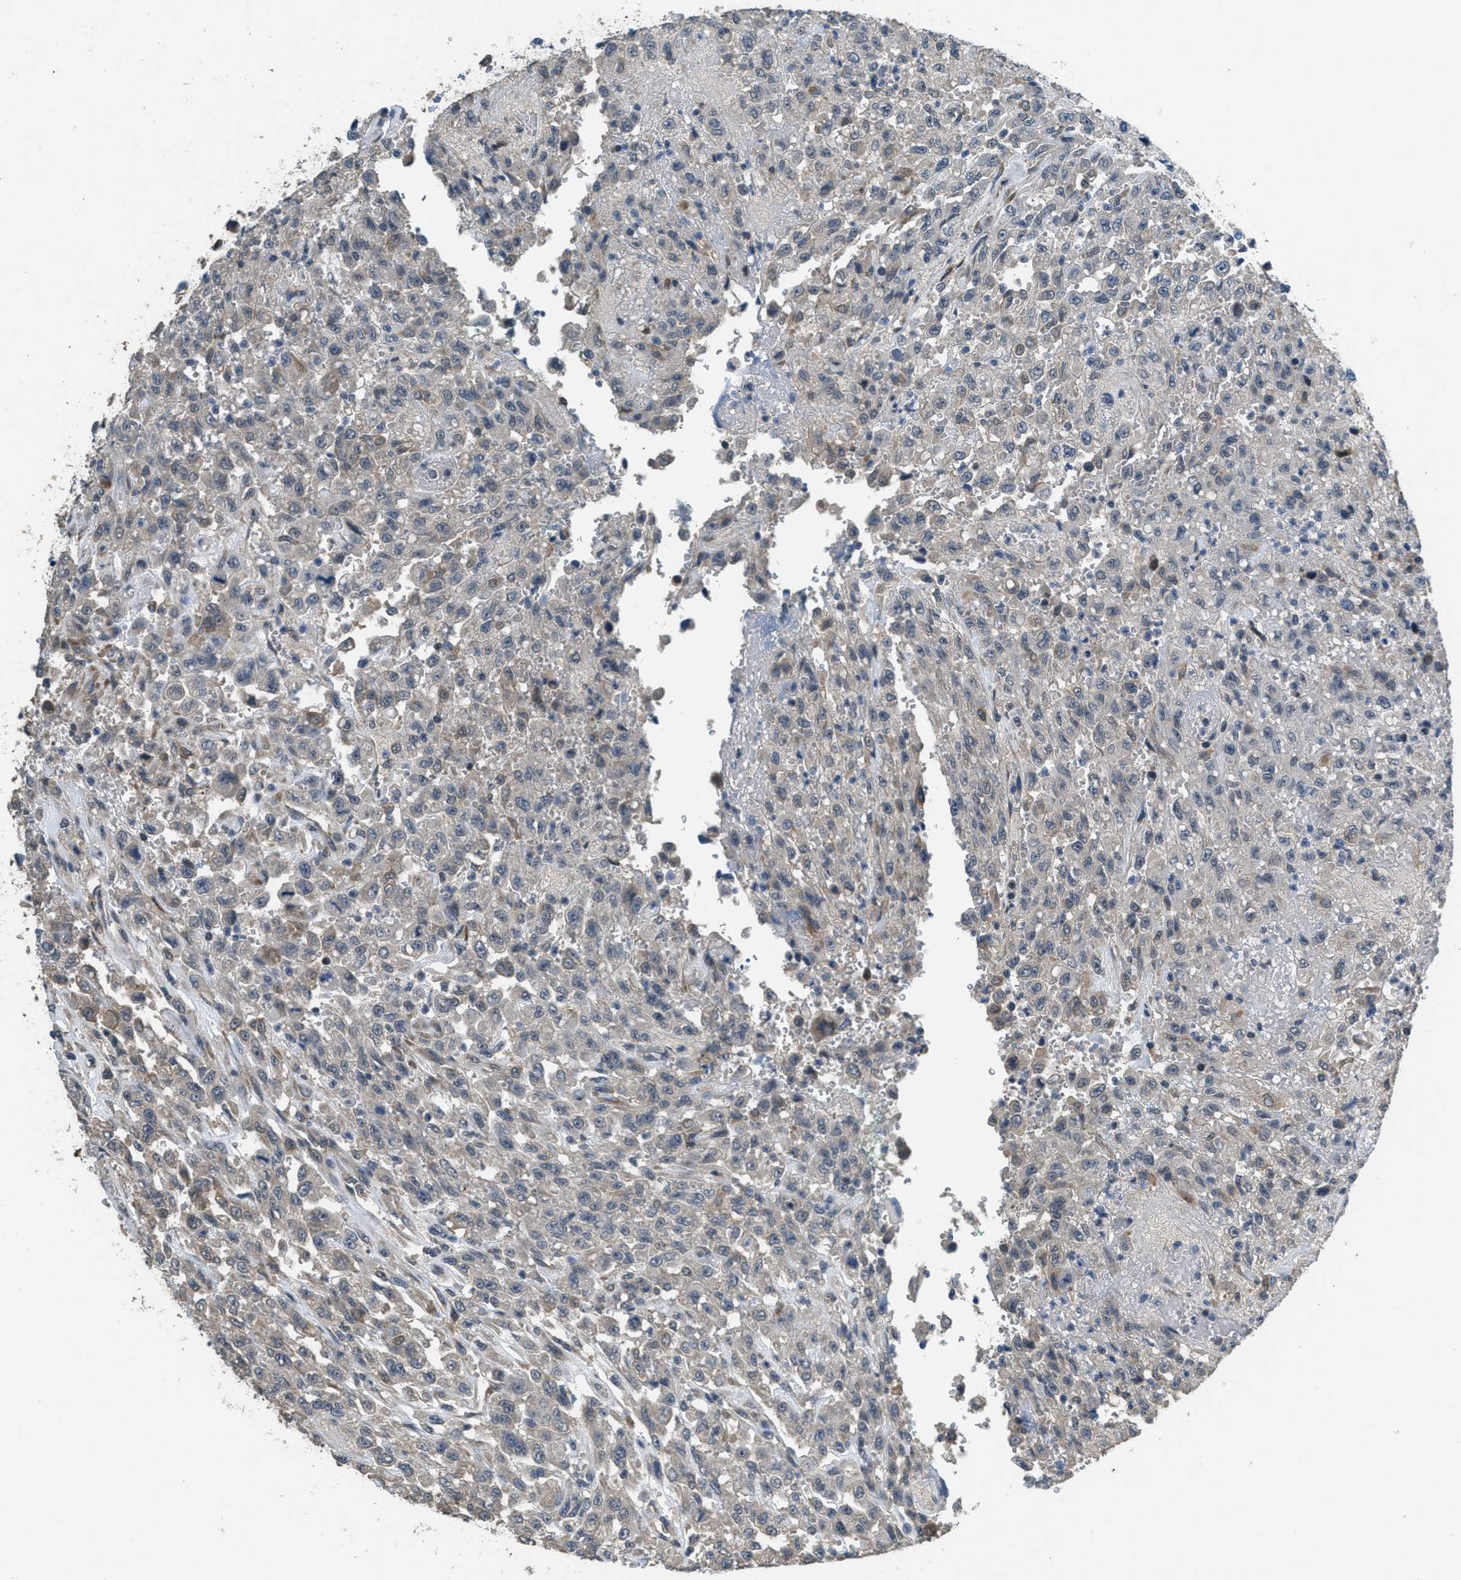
{"staining": {"intensity": "negative", "quantity": "none", "location": "none"}, "tissue": "urothelial cancer", "cell_type": "Tumor cells", "image_type": "cancer", "snomed": [{"axis": "morphology", "description": "Urothelial carcinoma, High grade"}, {"axis": "topography", "description": "Urinary bladder"}], "caption": "This is an immunohistochemistry image of human urothelial carcinoma (high-grade). There is no staining in tumor cells.", "gene": "NAT1", "patient": {"sex": "male", "age": 46}}